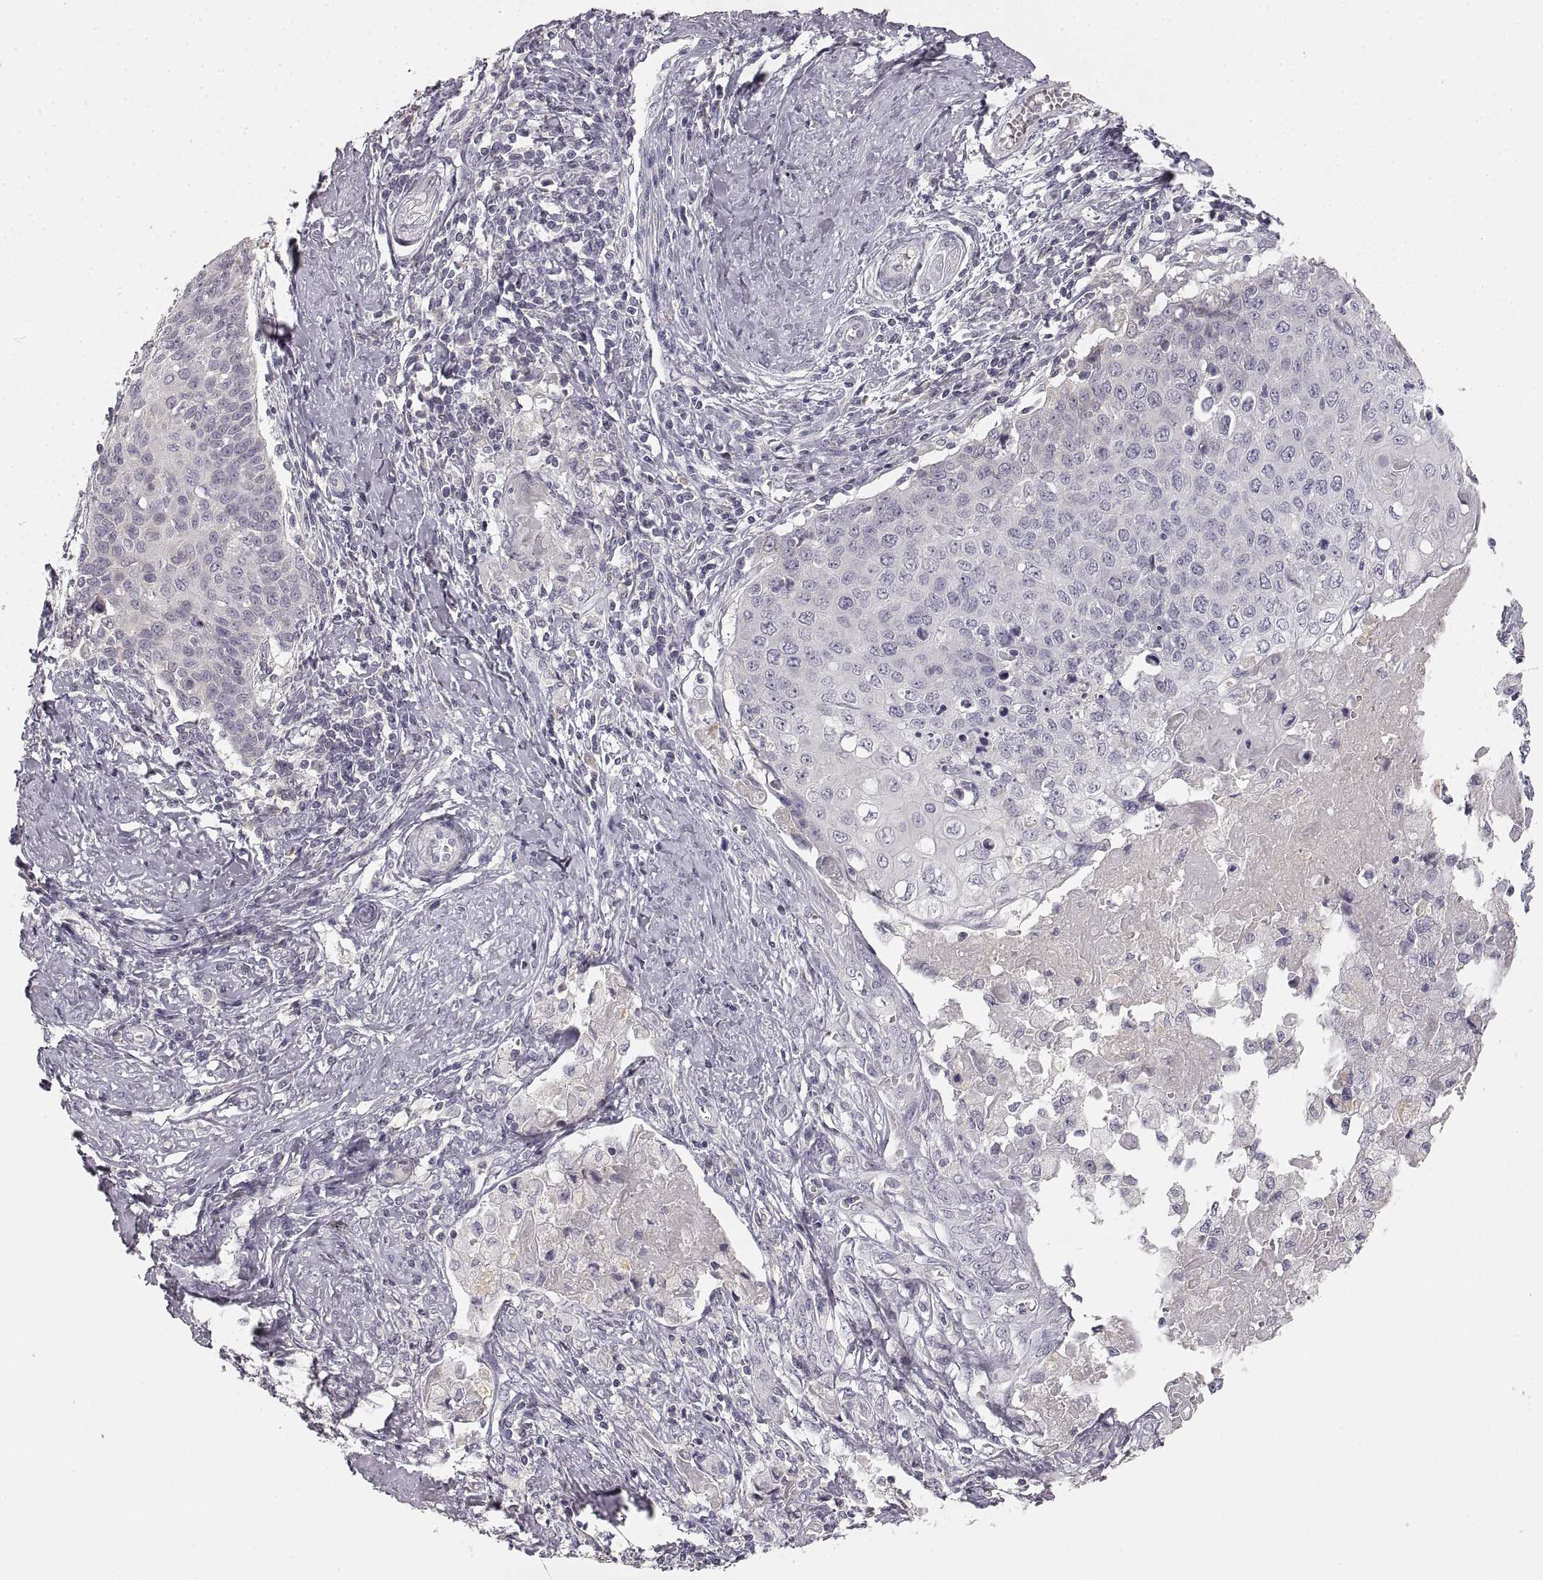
{"staining": {"intensity": "negative", "quantity": "none", "location": "none"}, "tissue": "cervical cancer", "cell_type": "Tumor cells", "image_type": "cancer", "snomed": [{"axis": "morphology", "description": "Squamous cell carcinoma, NOS"}, {"axis": "topography", "description": "Cervix"}], "caption": "IHC histopathology image of human squamous cell carcinoma (cervical) stained for a protein (brown), which shows no positivity in tumor cells. (Brightfield microscopy of DAB (3,3'-diaminobenzidine) IHC at high magnification).", "gene": "RUNDC3A", "patient": {"sex": "female", "age": 39}}